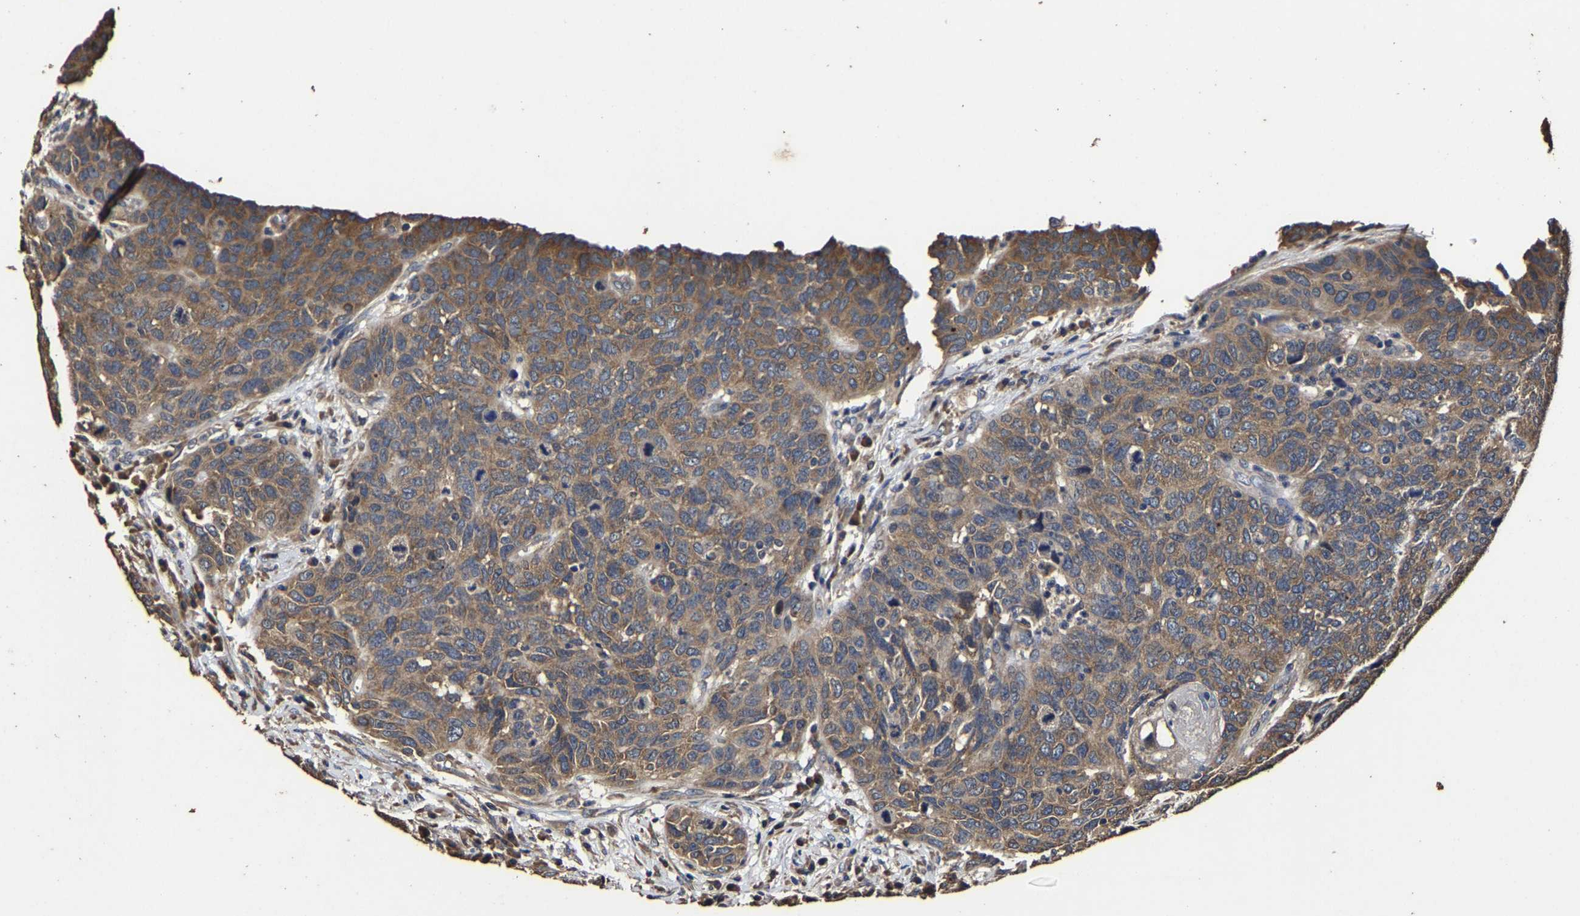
{"staining": {"intensity": "moderate", "quantity": ">75%", "location": "cytoplasmic/membranous"}, "tissue": "head and neck cancer", "cell_type": "Tumor cells", "image_type": "cancer", "snomed": [{"axis": "morphology", "description": "Squamous cell carcinoma, NOS"}, {"axis": "topography", "description": "Head-Neck"}], "caption": "Moderate cytoplasmic/membranous staining for a protein is appreciated in about >75% of tumor cells of squamous cell carcinoma (head and neck) using IHC.", "gene": "PPM1K", "patient": {"sex": "male", "age": 66}}